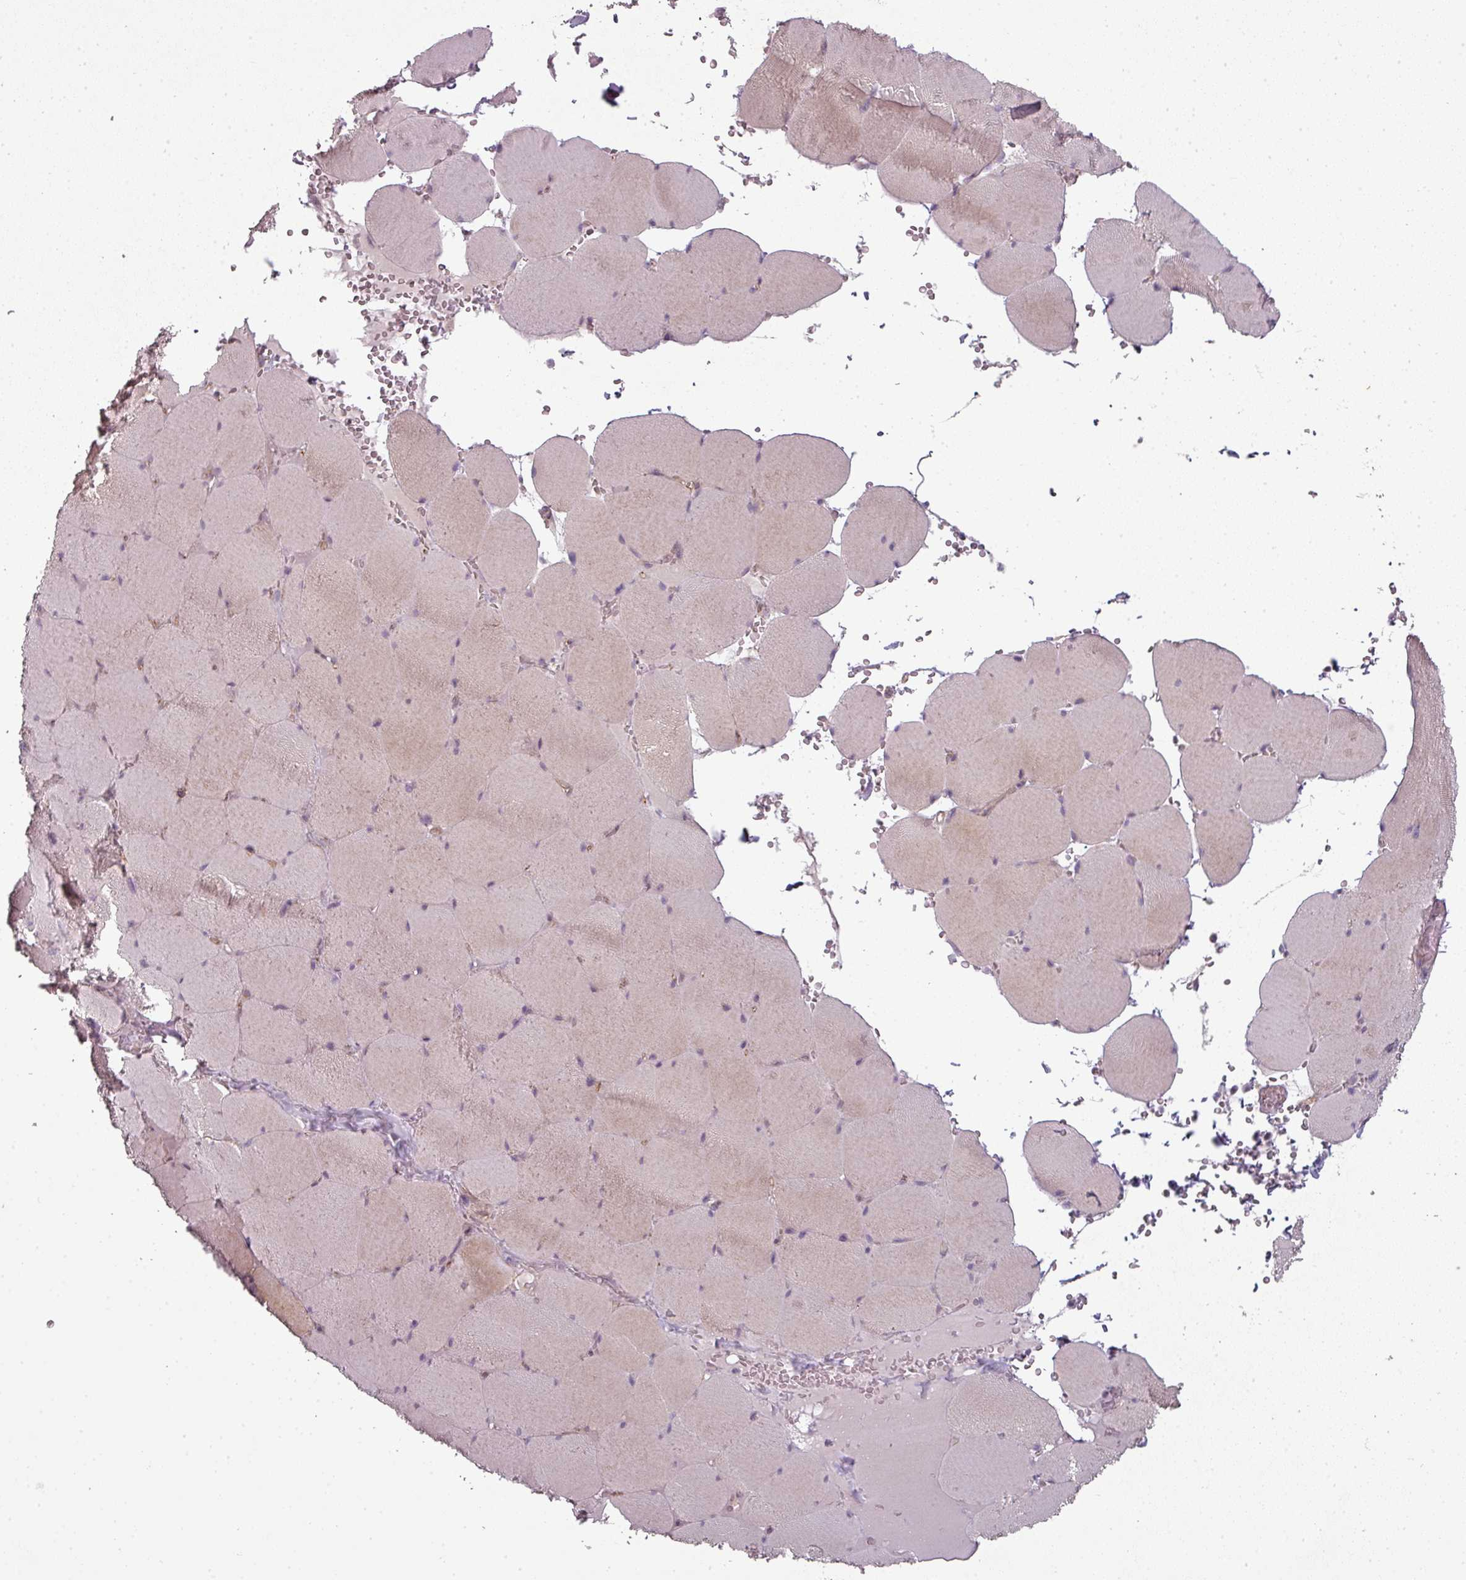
{"staining": {"intensity": "moderate", "quantity": "<25%", "location": "cytoplasmic/membranous"}, "tissue": "skeletal muscle", "cell_type": "Myocytes", "image_type": "normal", "snomed": [{"axis": "morphology", "description": "Normal tissue, NOS"}, {"axis": "topography", "description": "Skeletal muscle"}, {"axis": "topography", "description": "Head-Neck"}], "caption": "Immunohistochemical staining of unremarkable human skeletal muscle reveals <25% levels of moderate cytoplasmic/membranous protein staining in approximately <25% of myocytes.", "gene": "SLC16A9", "patient": {"sex": "male", "age": 66}}